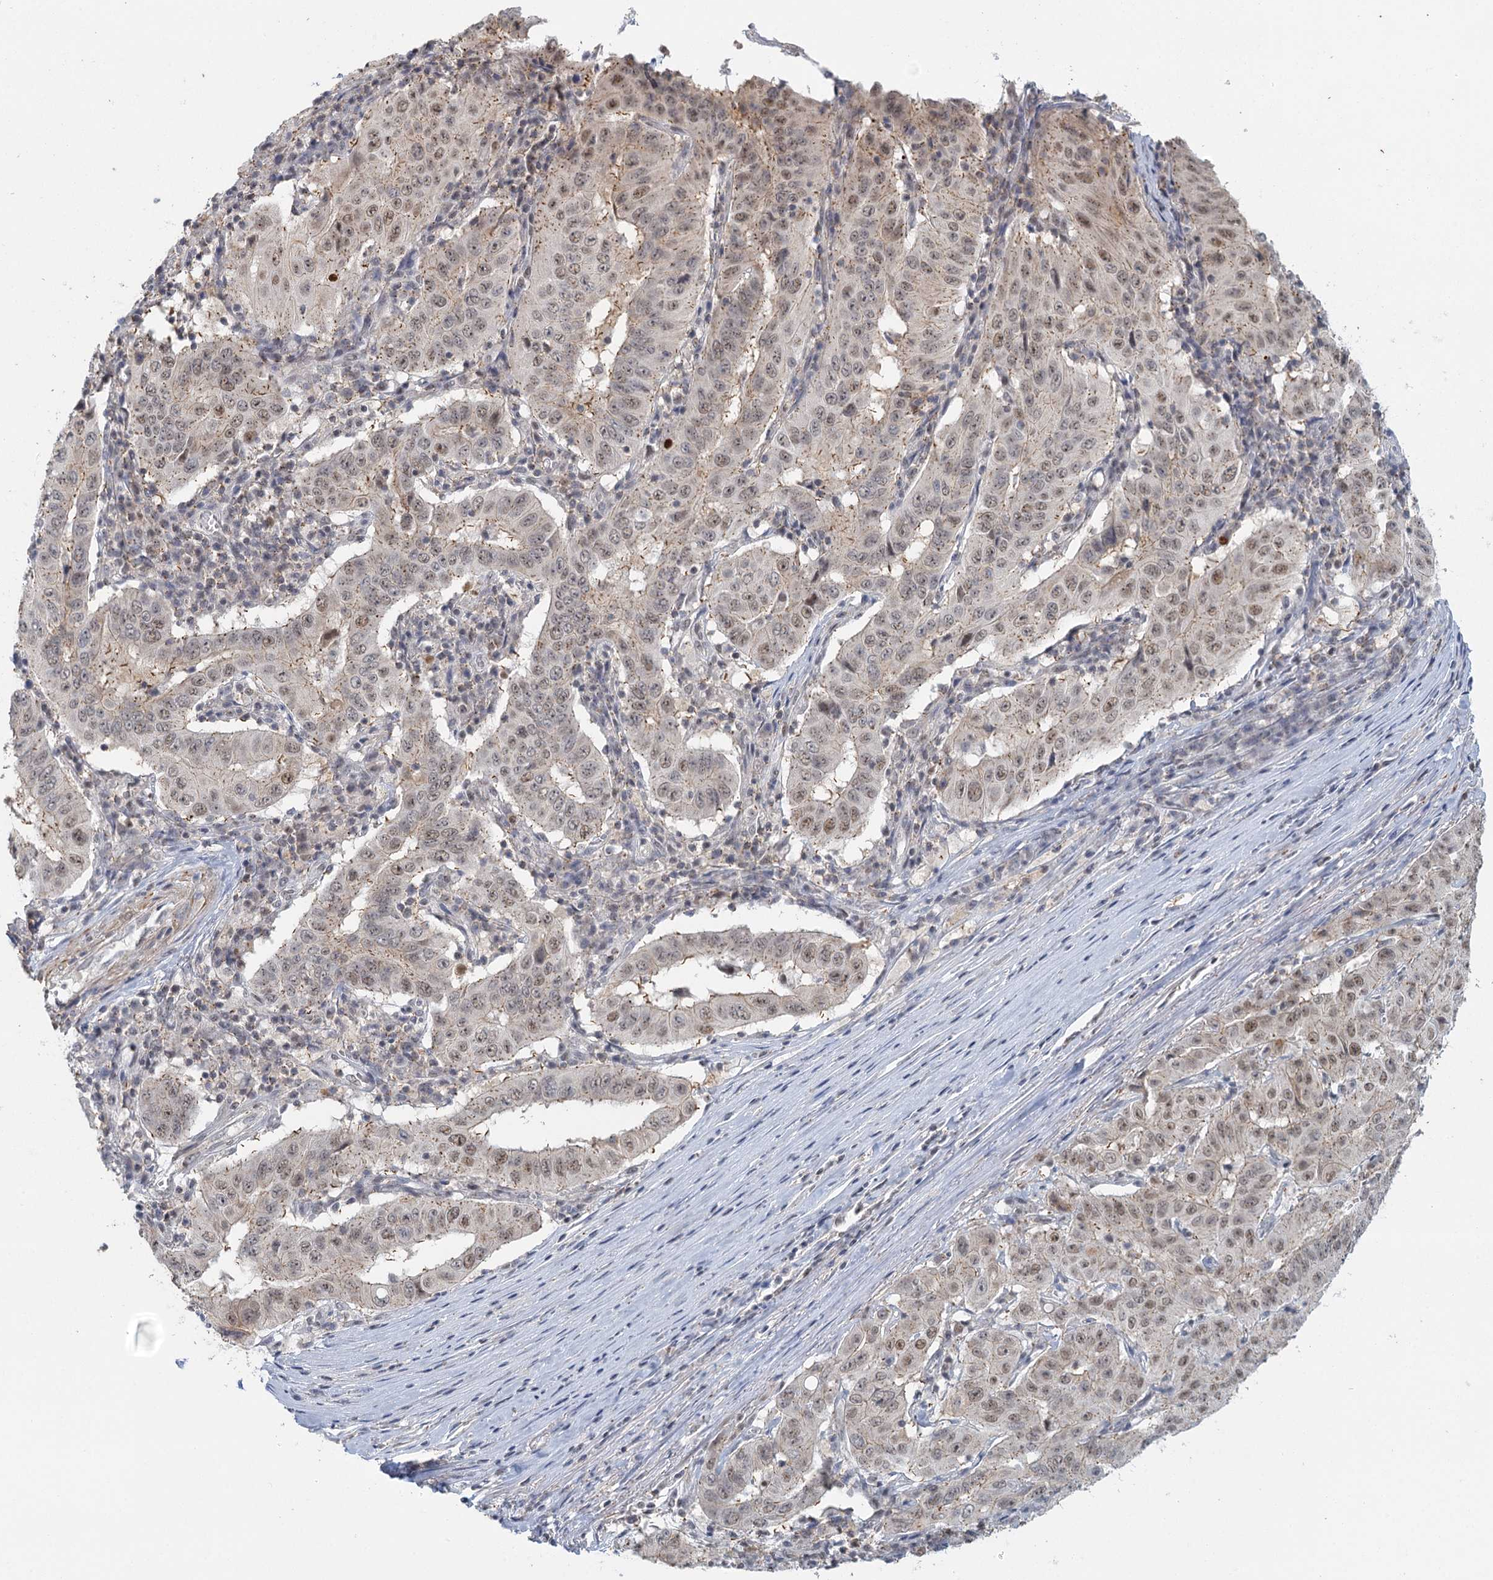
{"staining": {"intensity": "weak", "quantity": "25%-75%", "location": "nuclear"}, "tissue": "pancreatic cancer", "cell_type": "Tumor cells", "image_type": "cancer", "snomed": [{"axis": "morphology", "description": "Adenocarcinoma, NOS"}, {"axis": "topography", "description": "Pancreas"}], "caption": "Tumor cells show low levels of weak nuclear expression in about 25%-75% of cells in pancreatic cancer (adenocarcinoma). Immunohistochemistry stains the protein in brown and the nuclei are stained blue.", "gene": "GPATCH11", "patient": {"sex": "male", "age": 63}}